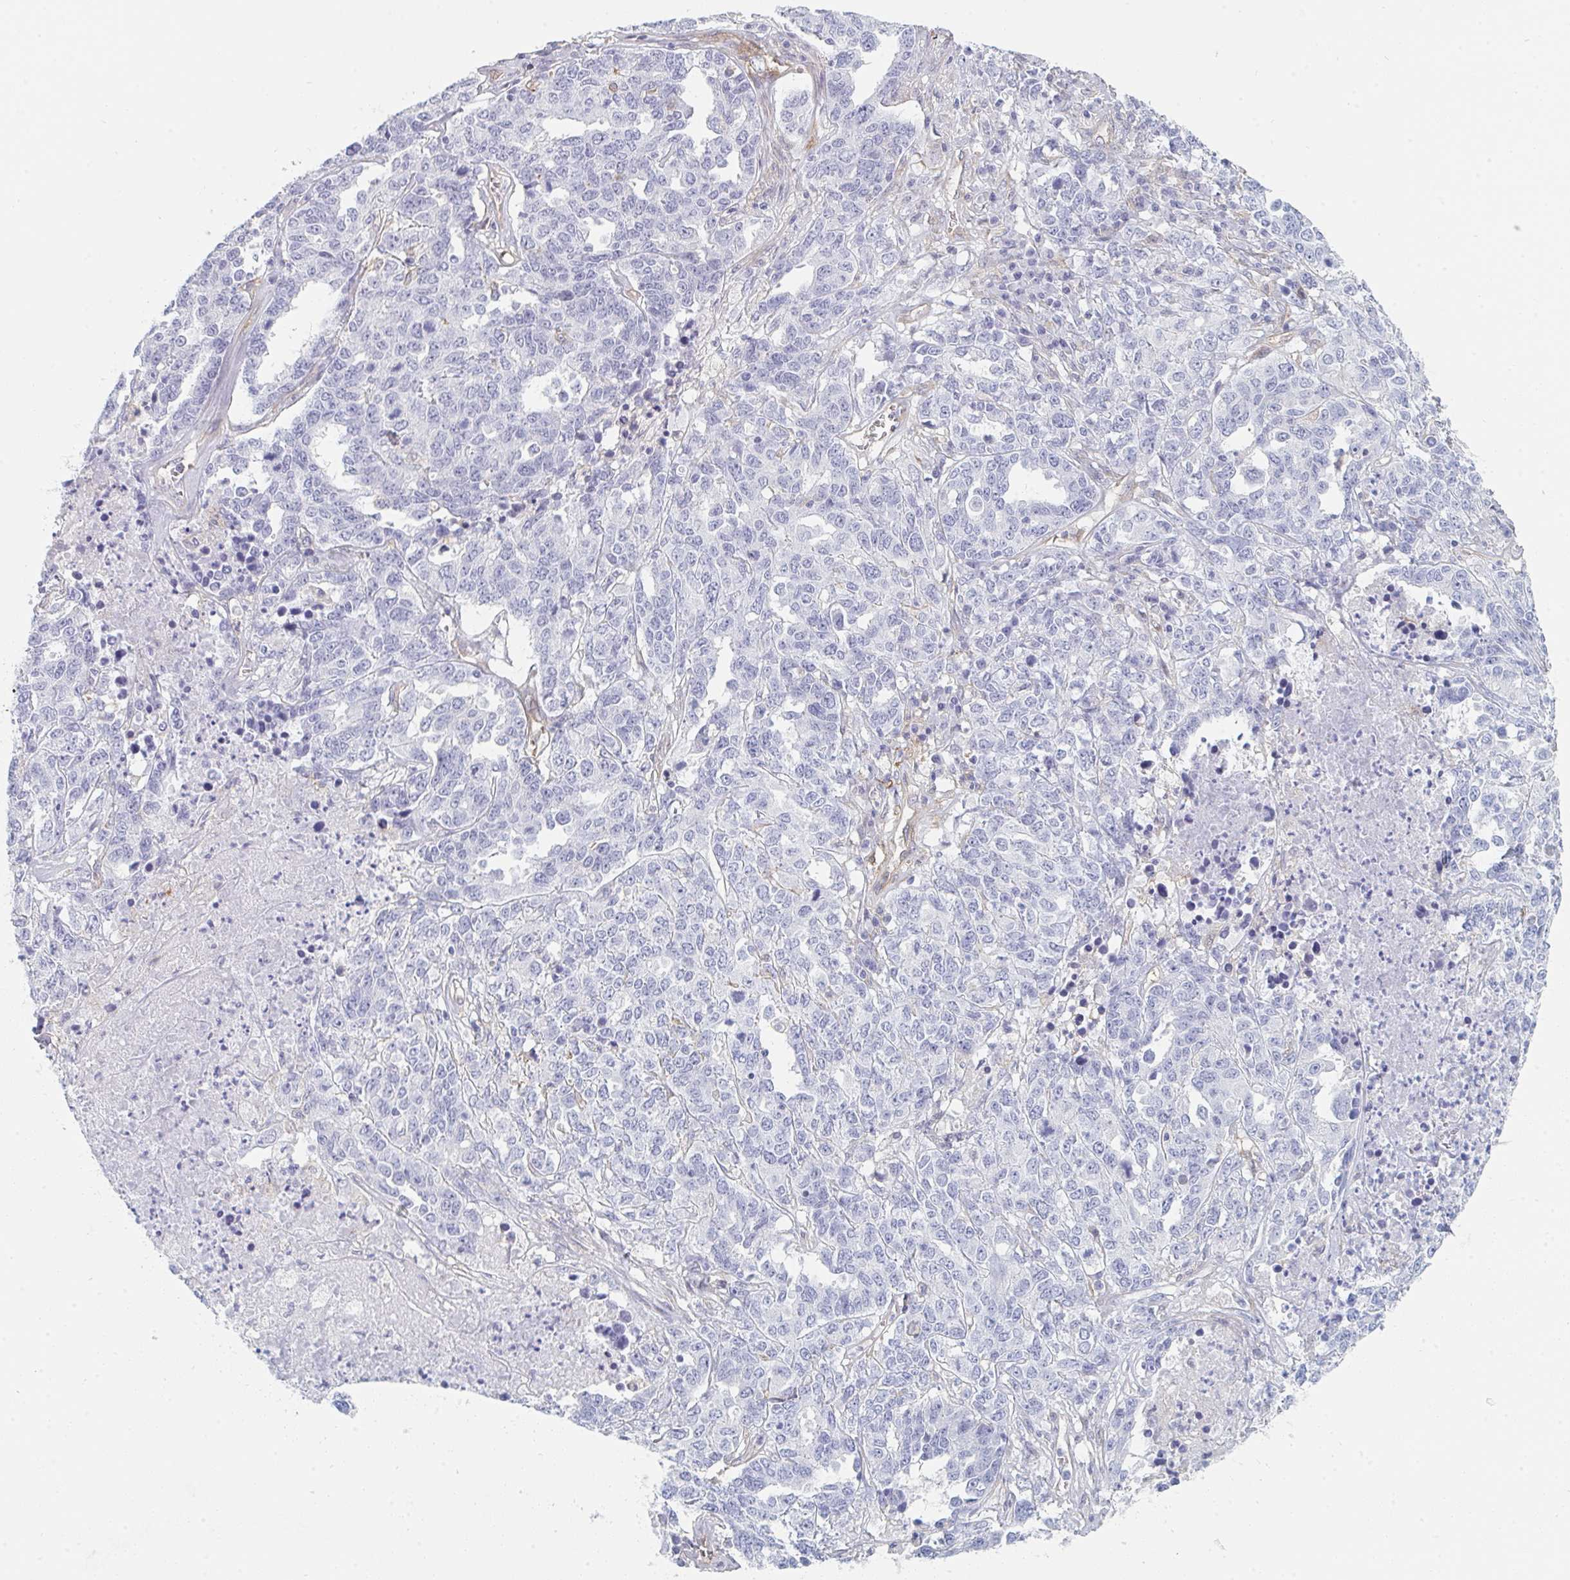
{"staining": {"intensity": "negative", "quantity": "none", "location": "none"}, "tissue": "ovarian cancer", "cell_type": "Tumor cells", "image_type": "cancer", "snomed": [{"axis": "morphology", "description": "Carcinoma, endometroid"}, {"axis": "topography", "description": "Ovary"}], "caption": "High power microscopy histopathology image of an immunohistochemistry (IHC) micrograph of ovarian cancer, revealing no significant expression in tumor cells.", "gene": "DAB2", "patient": {"sex": "female", "age": 62}}